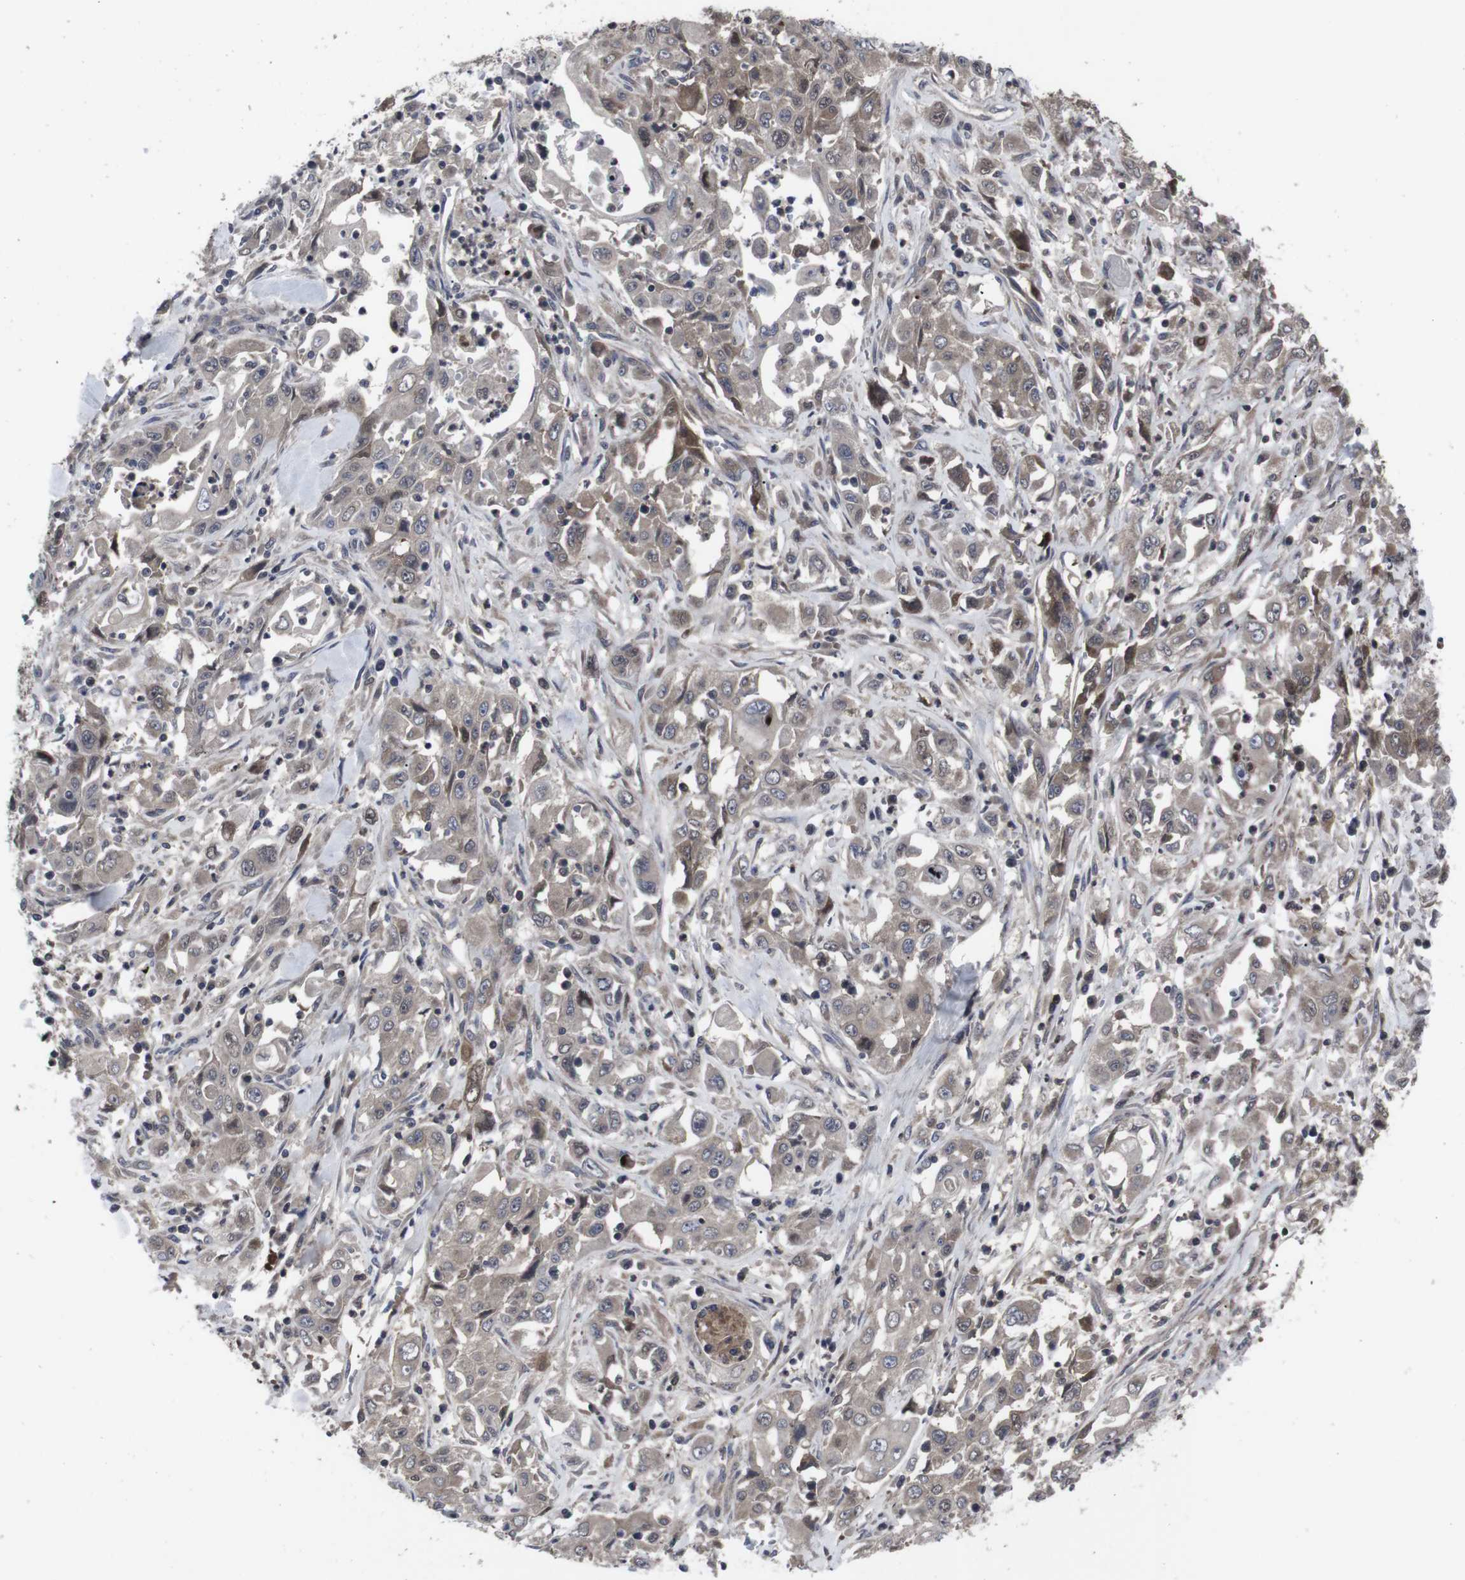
{"staining": {"intensity": "moderate", "quantity": ">75%", "location": "cytoplasmic/membranous"}, "tissue": "pancreatic cancer", "cell_type": "Tumor cells", "image_type": "cancer", "snomed": [{"axis": "morphology", "description": "Adenocarcinoma, NOS"}, {"axis": "topography", "description": "Pancreas"}], "caption": "Protein expression analysis of human pancreatic cancer reveals moderate cytoplasmic/membranous staining in about >75% of tumor cells.", "gene": "HPRT1", "patient": {"sex": "male", "age": 70}}